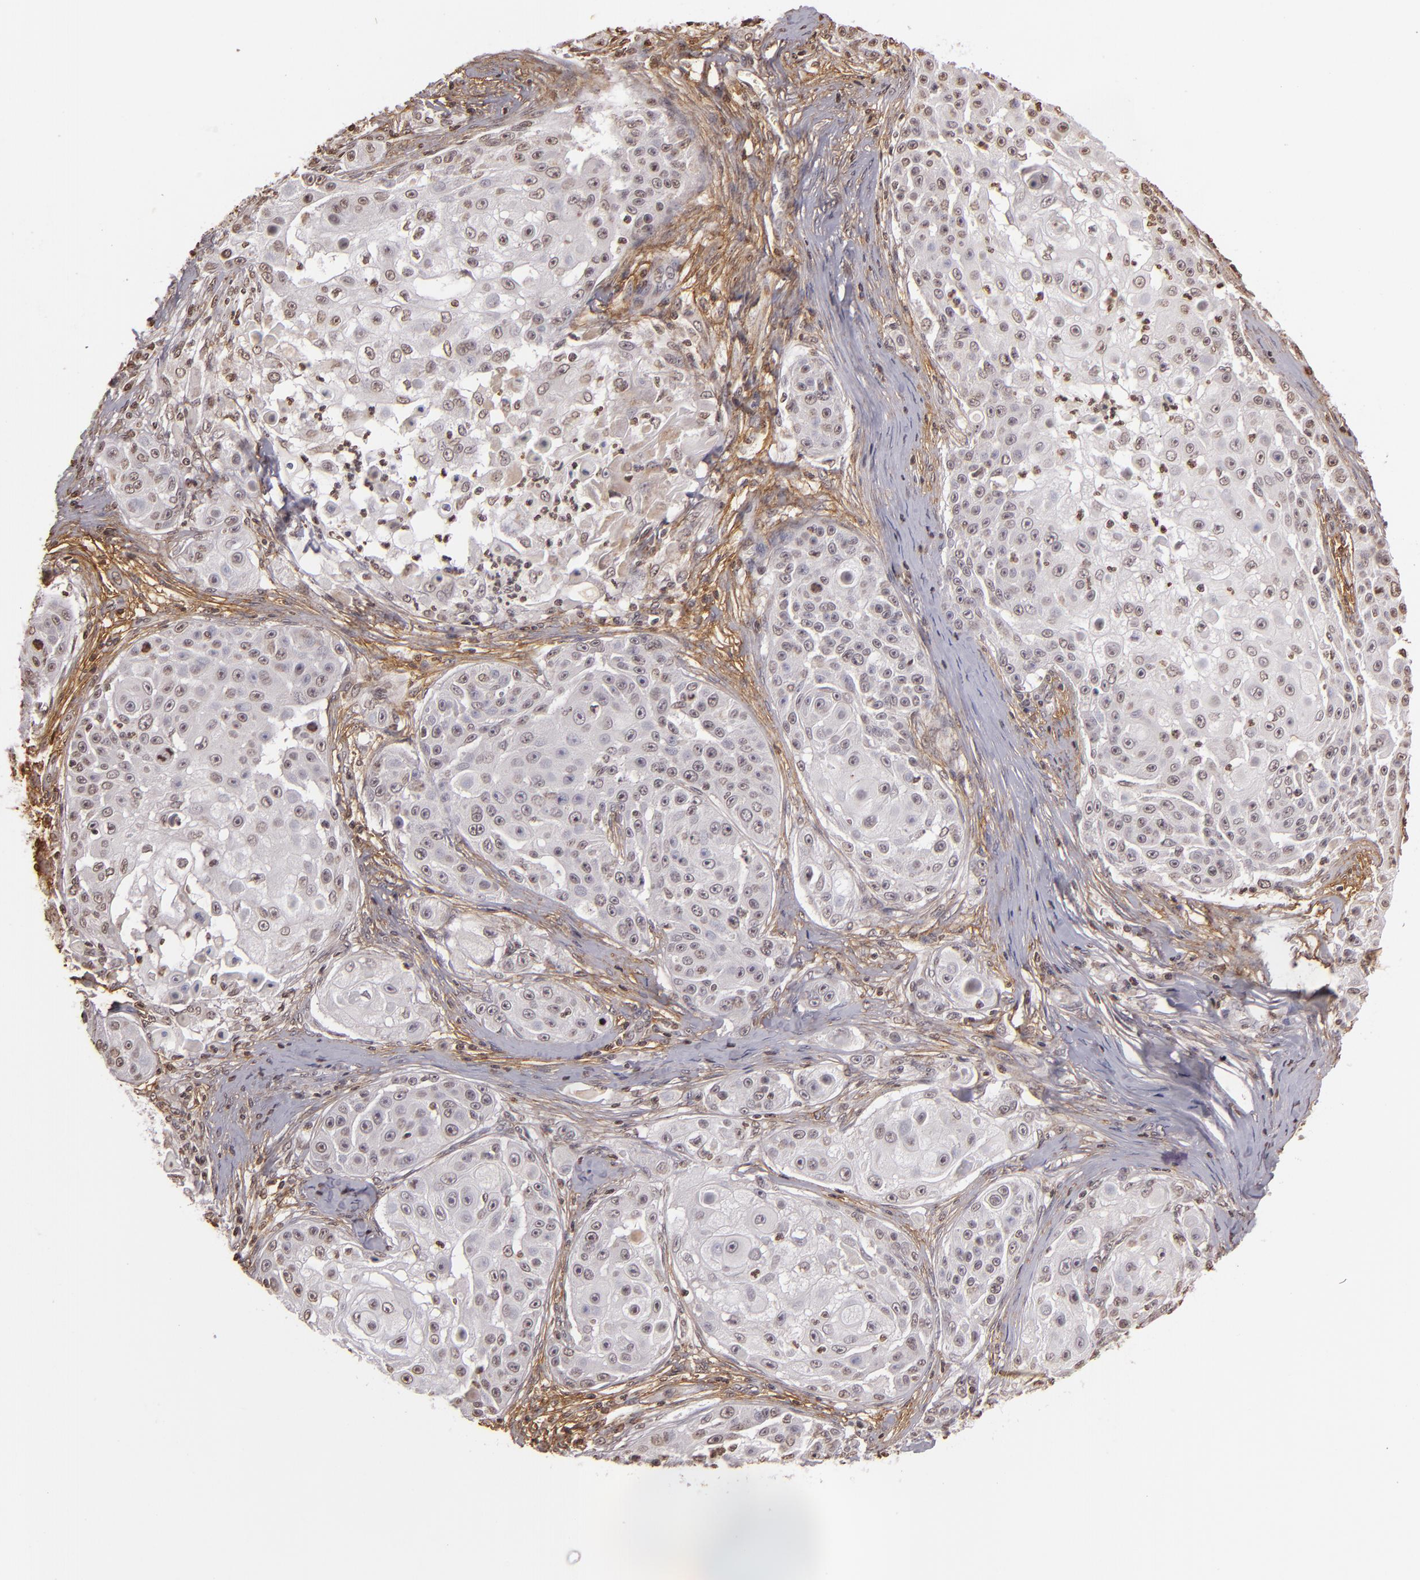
{"staining": {"intensity": "negative", "quantity": "none", "location": "none"}, "tissue": "skin cancer", "cell_type": "Tumor cells", "image_type": "cancer", "snomed": [{"axis": "morphology", "description": "Squamous cell carcinoma, NOS"}, {"axis": "topography", "description": "Skin"}], "caption": "DAB (3,3'-diaminobenzidine) immunohistochemical staining of human skin cancer shows no significant staining in tumor cells.", "gene": "THRB", "patient": {"sex": "female", "age": 57}}